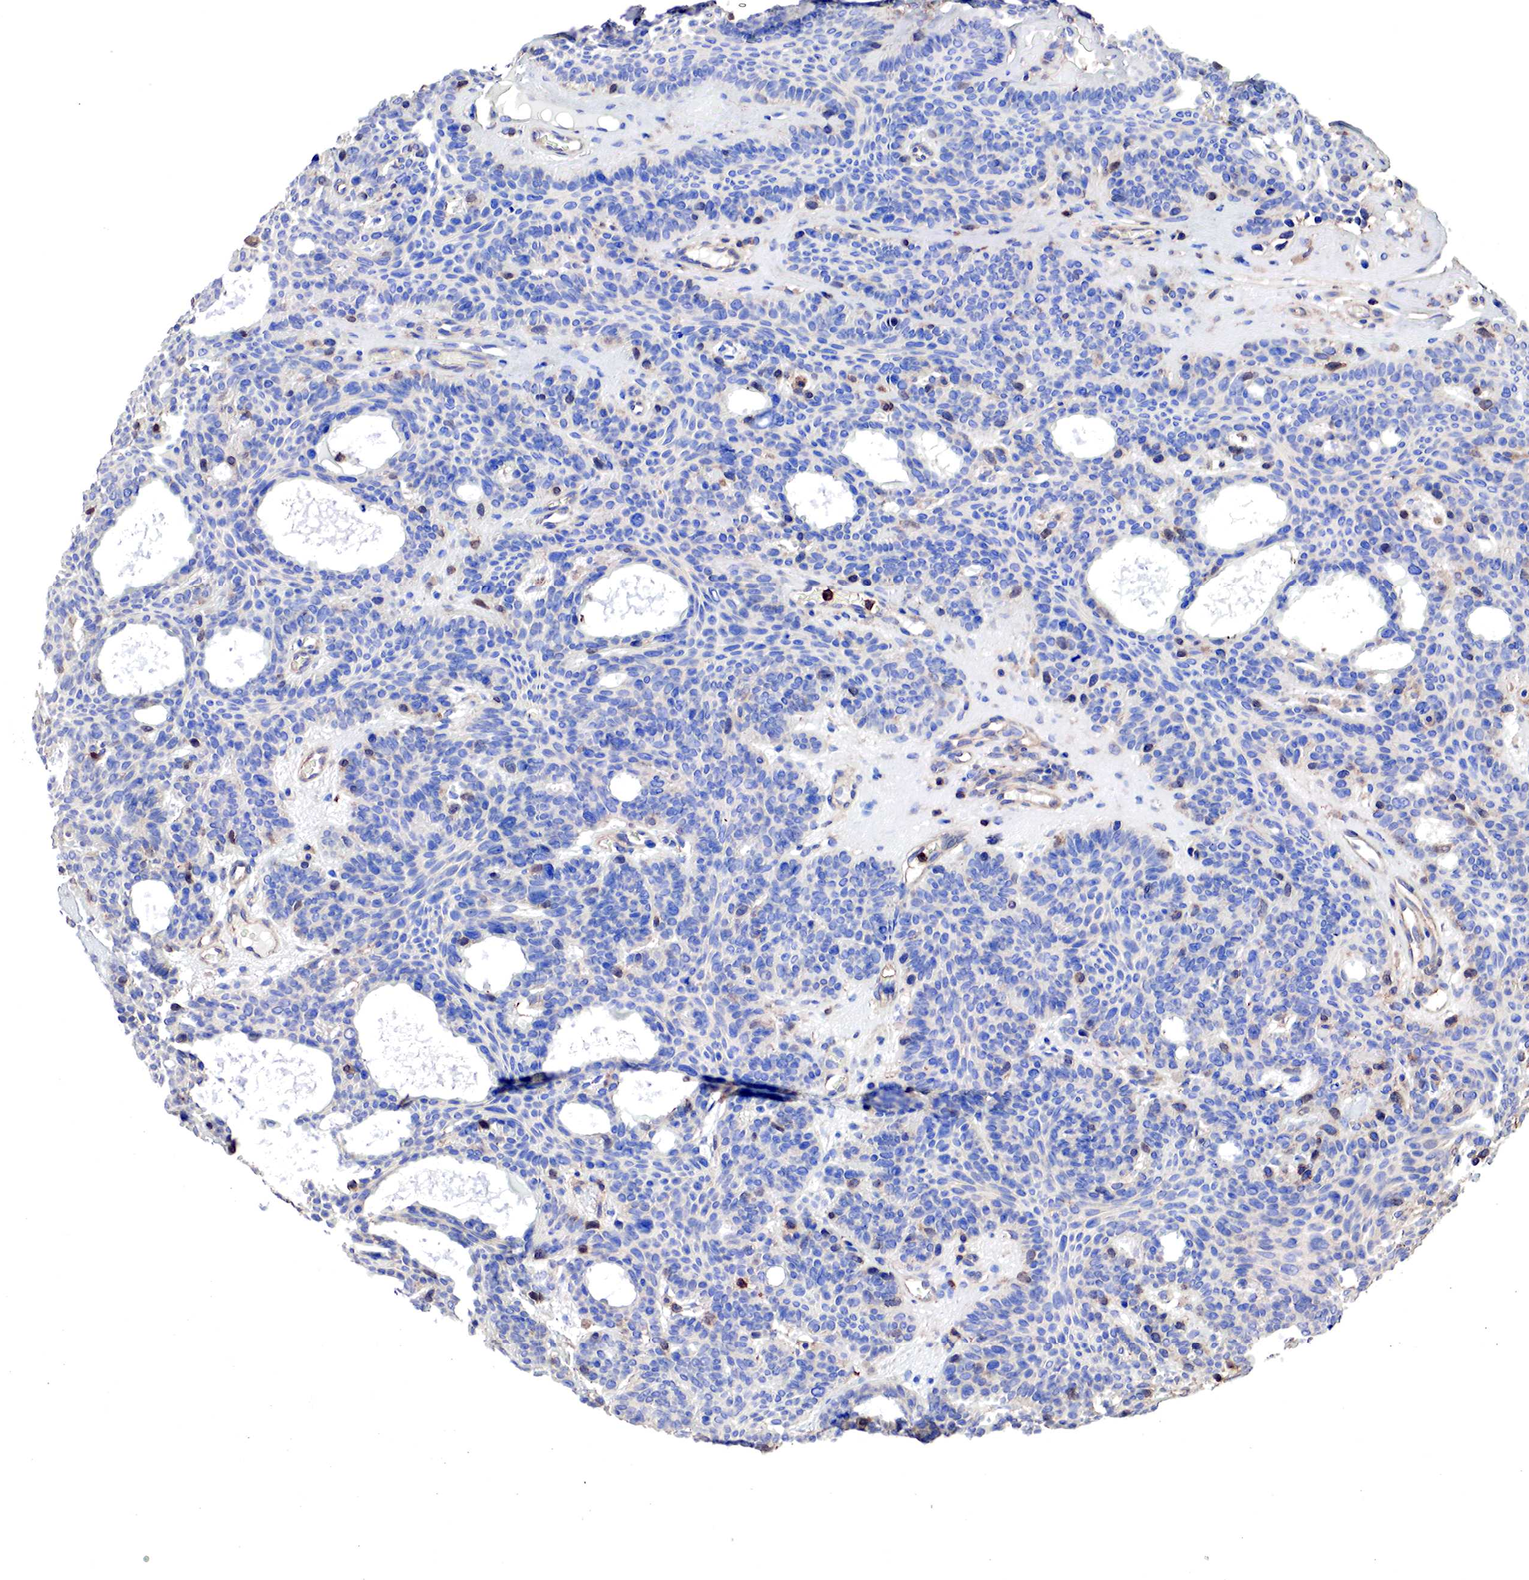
{"staining": {"intensity": "negative", "quantity": "none", "location": "none"}, "tissue": "skin cancer", "cell_type": "Tumor cells", "image_type": "cancer", "snomed": [{"axis": "morphology", "description": "Basal cell carcinoma"}, {"axis": "topography", "description": "Skin"}], "caption": "This micrograph is of skin basal cell carcinoma stained with IHC to label a protein in brown with the nuclei are counter-stained blue. There is no staining in tumor cells.", "gene": "G6PD", "patient": {"sex": "male", "age": 44}}